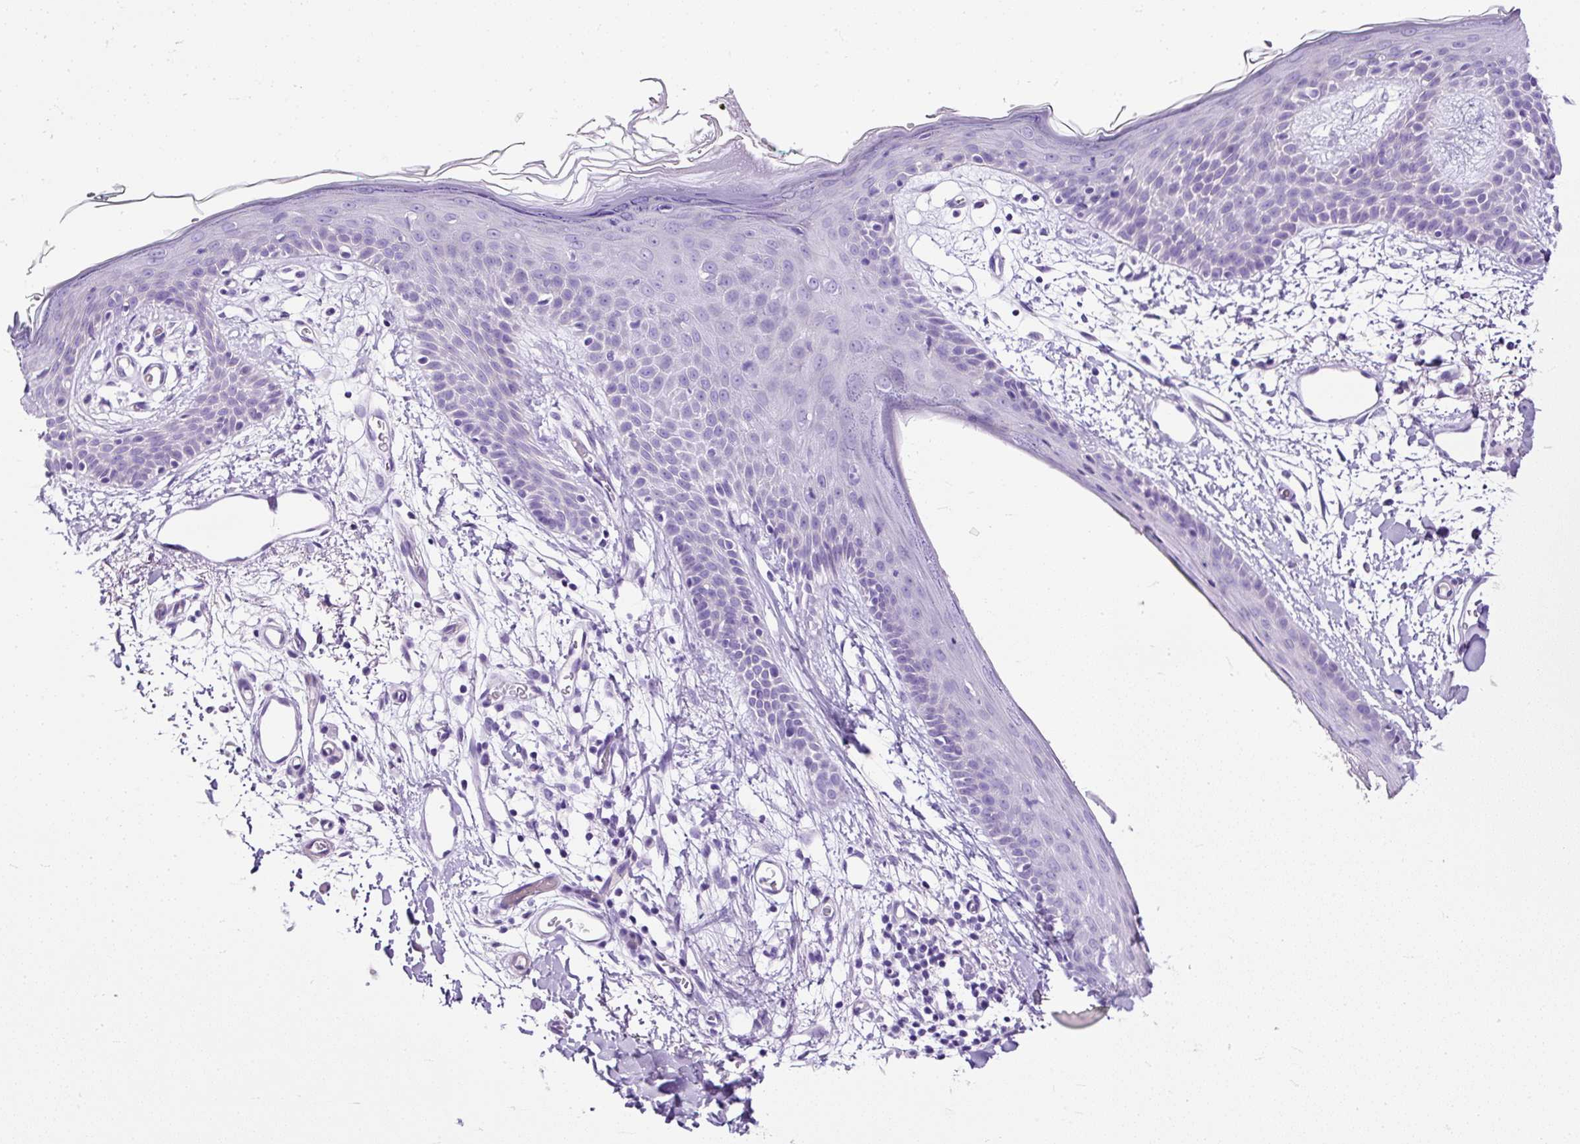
{"staining": {"intensity": "negative", "quantity": "none", "location": "none"}, "tissue": "skin", "cell_type": "Fibroblasts", "image_type": "normal", "snomed": [{"axis": "morphology", "description": "Normal tissue, NOS"}, {"axis": "topography", "description": "Skin"}], "caption": "Immunohistochemistry of normal skin demonstrates no staining in fibroblasts.", "gene": "STOX2", "patient": {"sex": "male", "age": 79}}